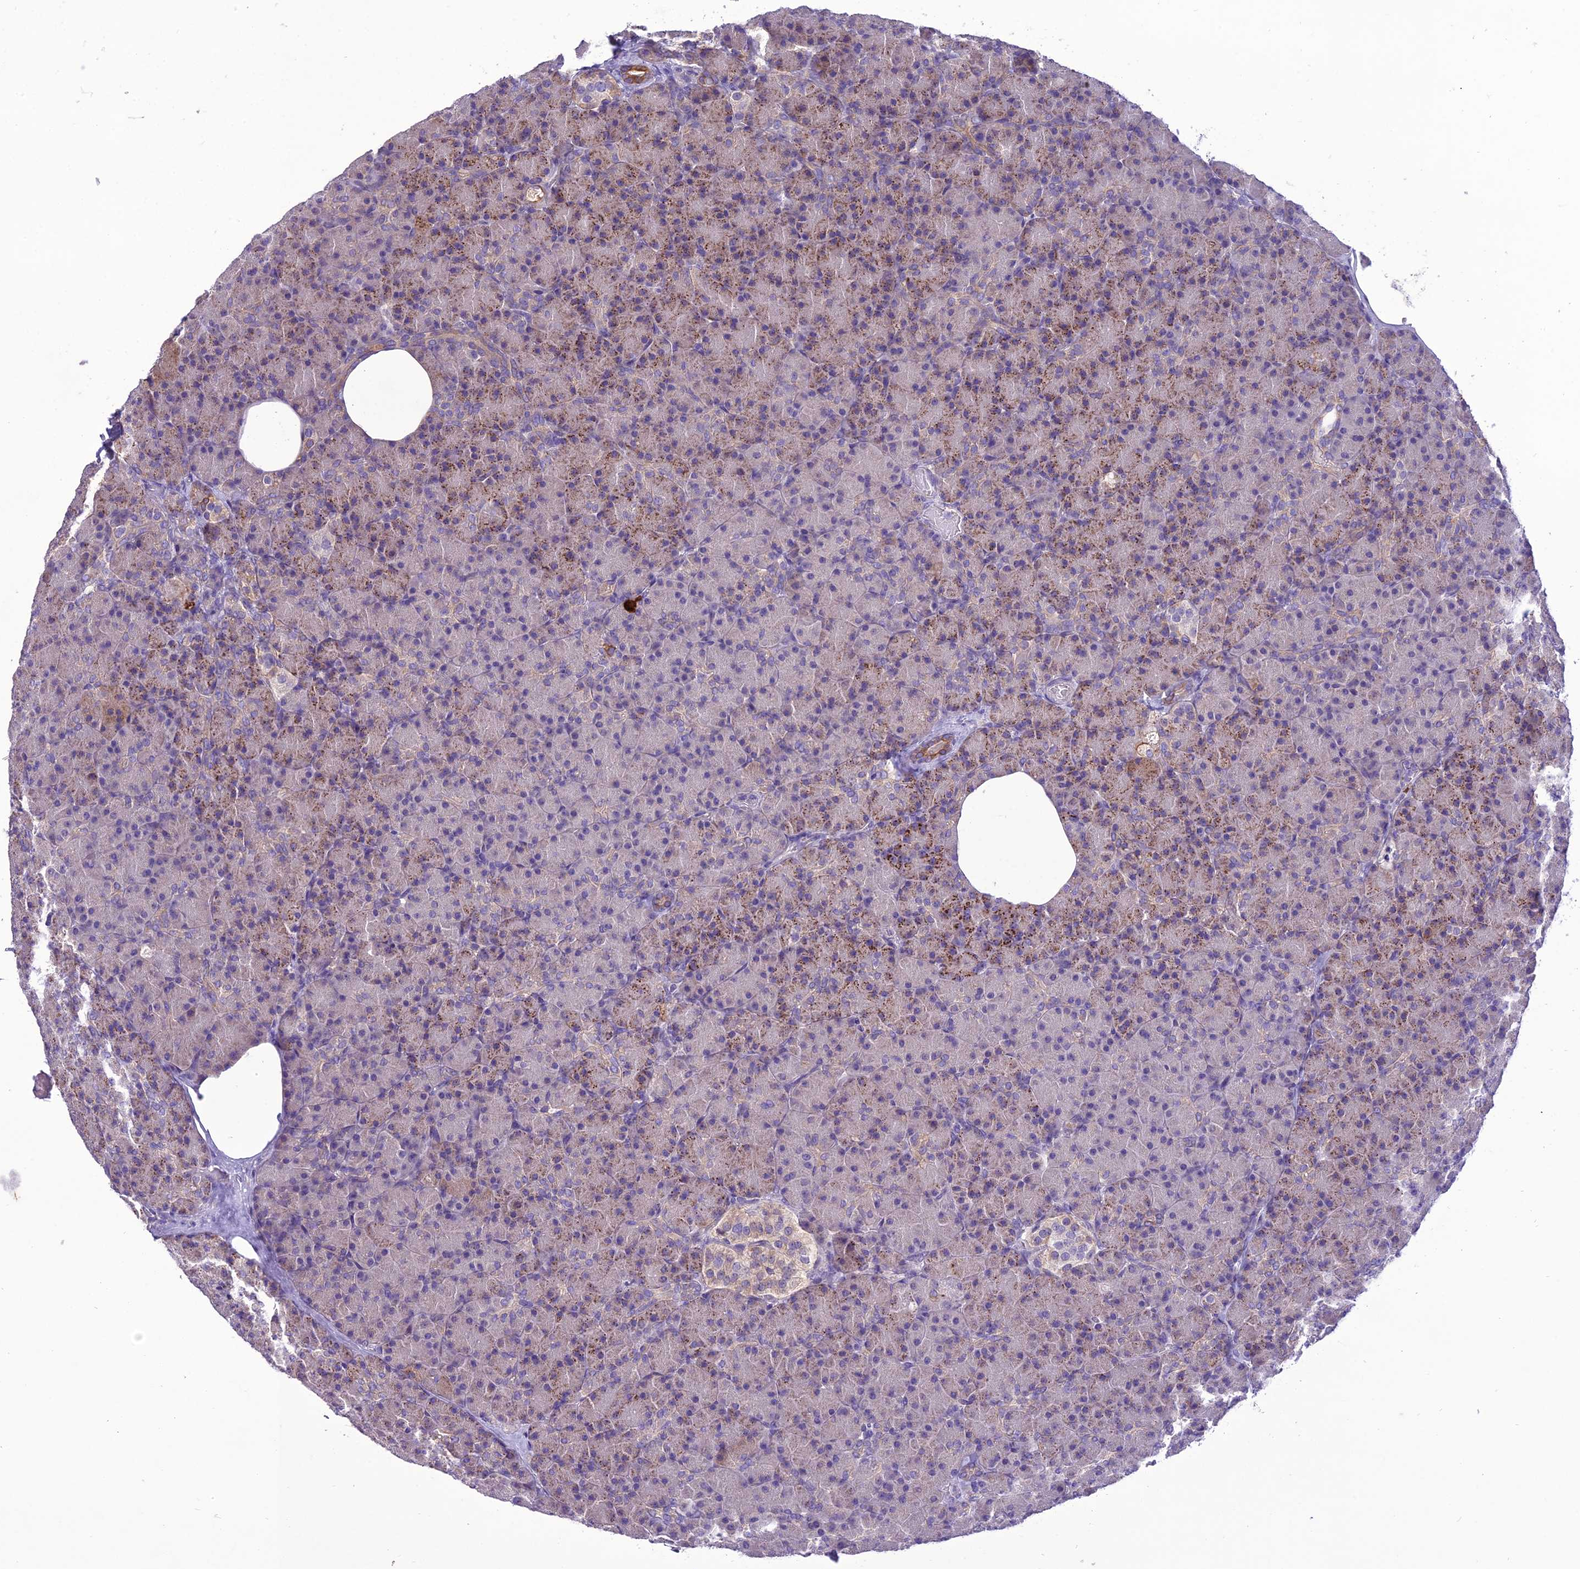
{"staining": {"intensity": "moderate", "quantity": "25%-75%", "location": "cytoplasmic/membranous"}, "tissue": "pancreas", "cell_type": "Exocrine glandular cells", "image_type": "normal", "snomed": [{"axis": "morphology", "description": "Normal tissue, NOS"}, {"axis": "topography", "description": "Pancreas"}], "caption": "Normal pancreas reveals moderate cytoplasmic/membranous staining in about 25%-75% of exocrine glandular cells.", "gene": "SCRT1", "patient": {"sex": "female", "age": 43}}